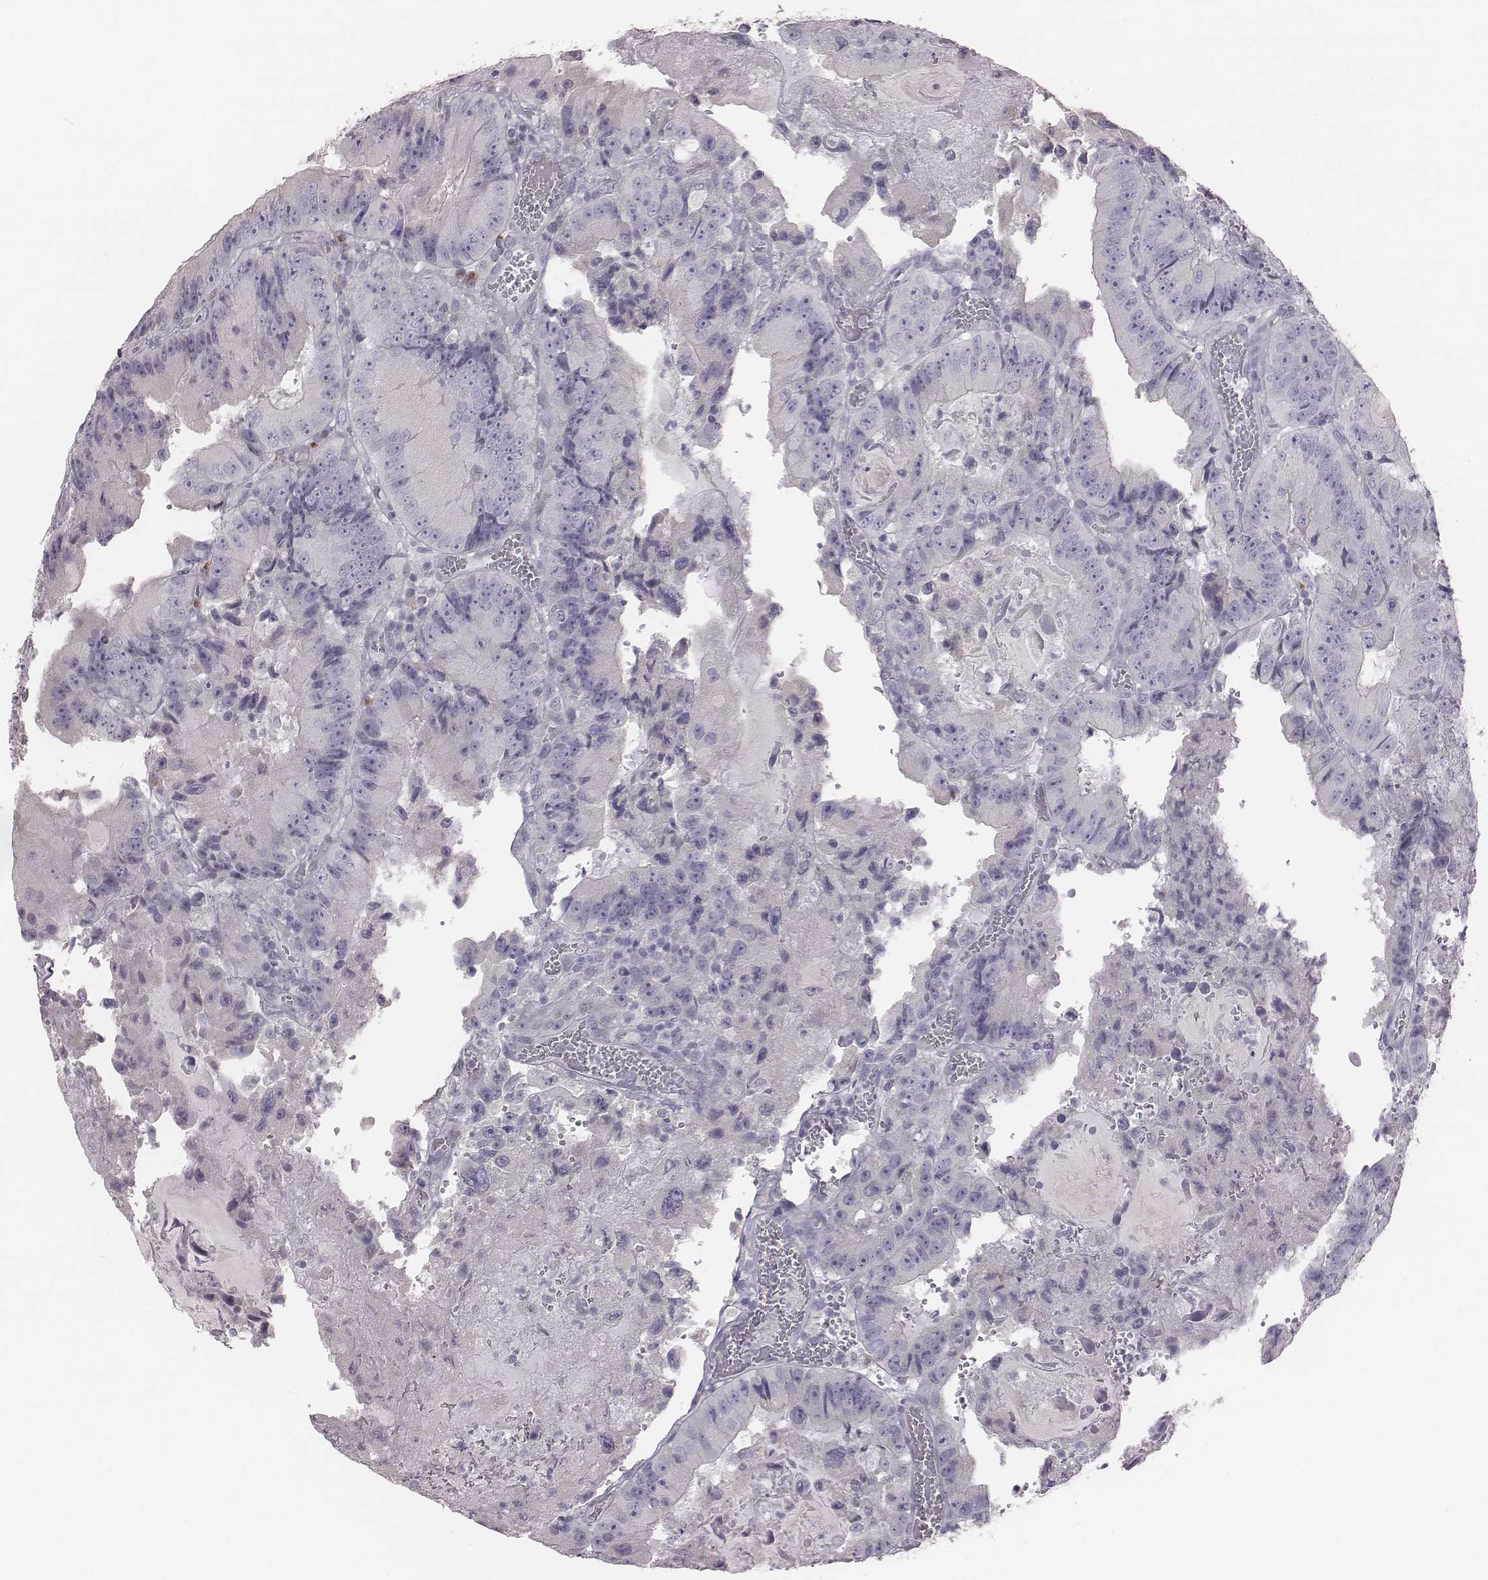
{"staining": {"intensity": "negative", "quantity": "none", "location": "none"}, "tissue": "colorectal cancer", "cell_type": "Tumor cells", "image_type": "cancer", "snomed": [{"axis": "morphology", "description": "Adenocarcinoma, NOS"}, {"axis": "topography", "description": "Colon"}], "caption": "Tumor cells are negative for brown protein staining in colorectal cancer (adenocarcinoma).", "gene": "C6orf58", "patient": {"sex": "female", "age": 86}}